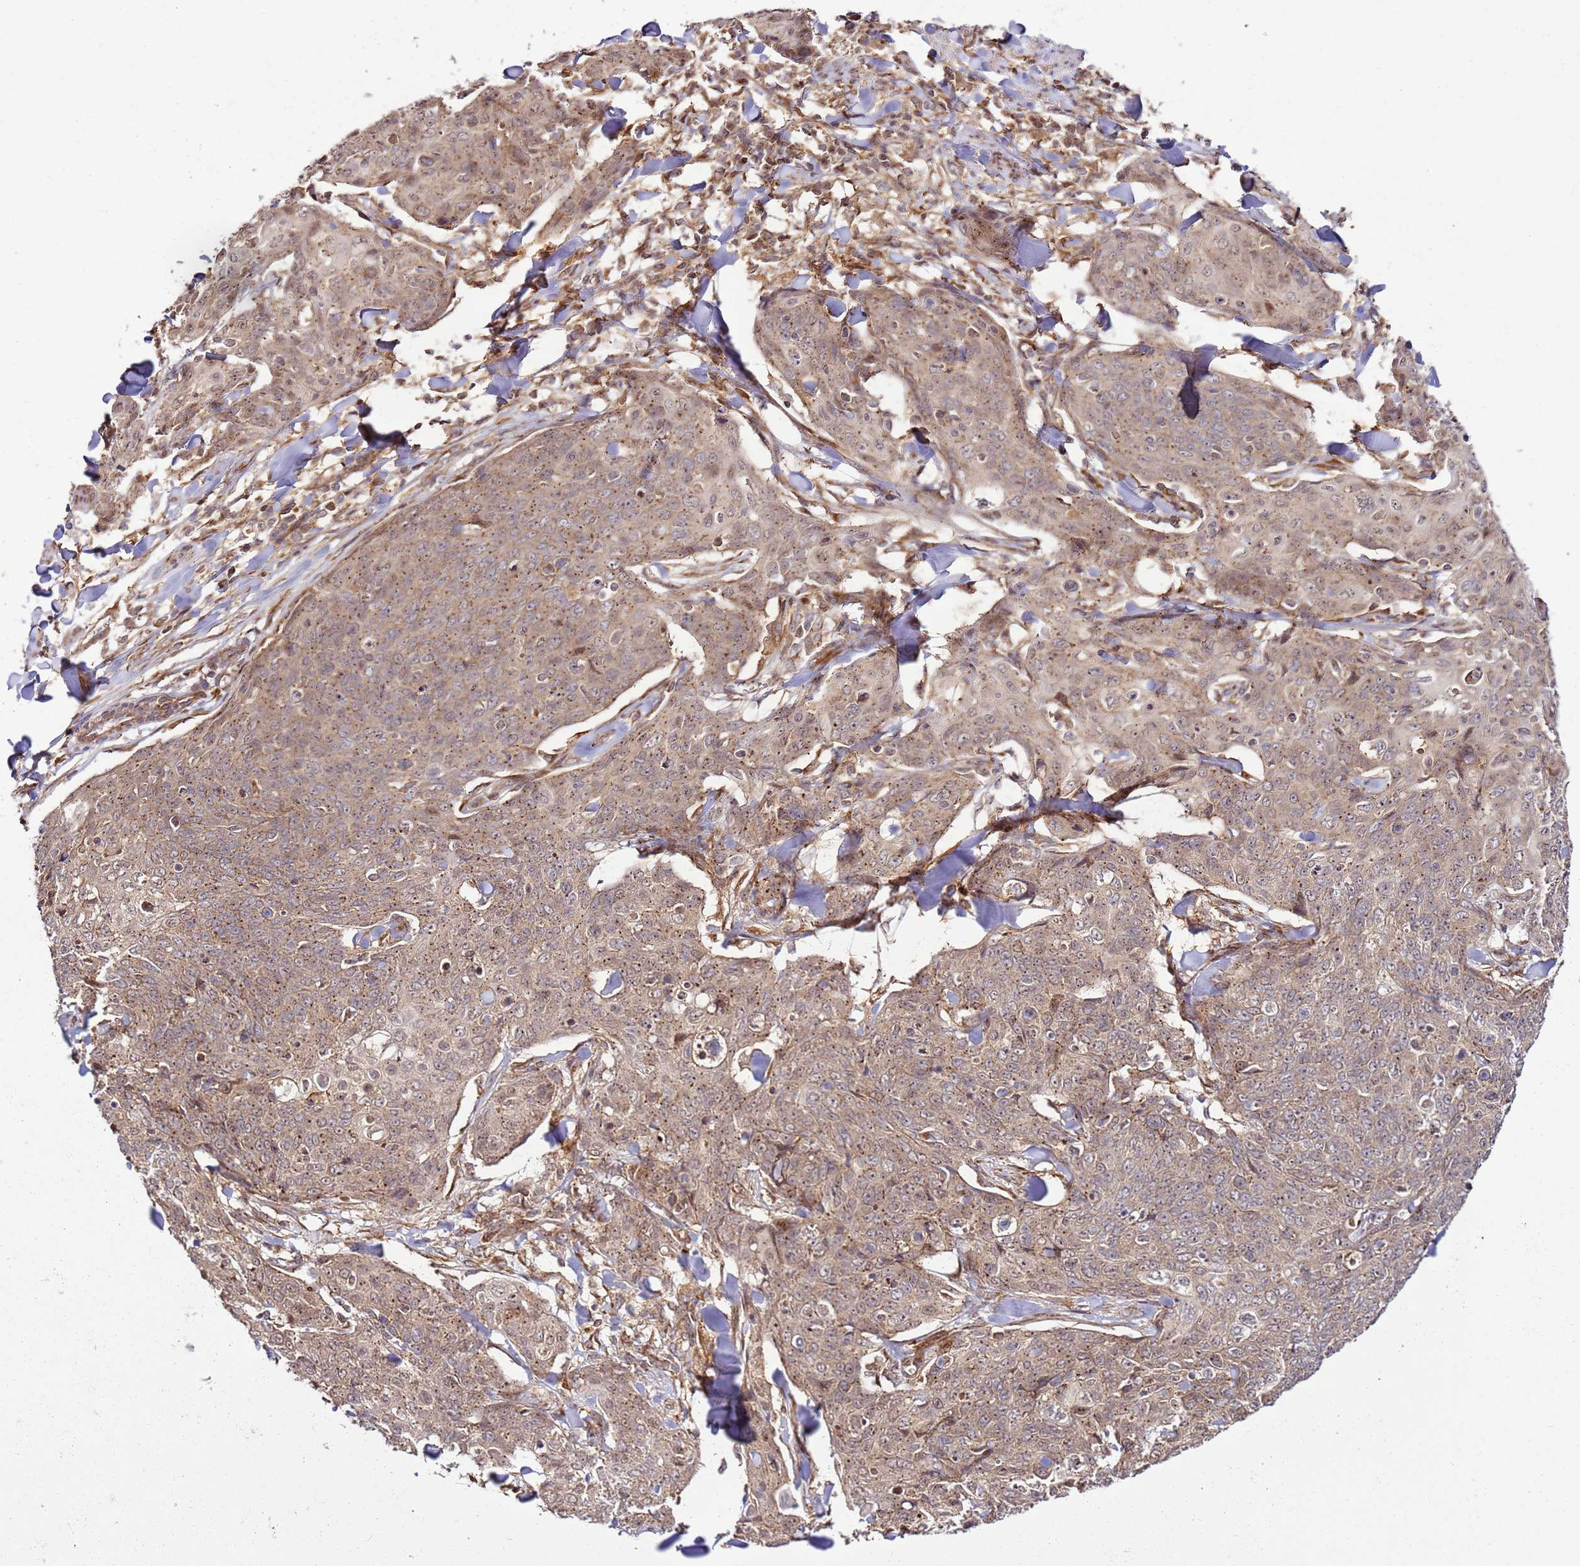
{"staining": {"intensity": "moderate", "quantity": ">75%", "location": "cytoplasmic/membranous,nuclear"}, "tissue": "skin cancer", "cell_type": "Tumor cells", "image_type": "cancer", "snomed": [{"axis": "morphology", "description": "Squamous cell carcinoma, NOS"}, {"axis": "topography", "description": "Skin"}, {"axis": "topography", "description": "Vulva"}], "caption": "Protein staining displays moderate cytoplasmic/membranous and nuclear staining in approximately >75% of tumor cells in skin cancer (squamous cell carcinoma).", "gene": "RASA3", "patient": {"sex": "female", "age": 85}}